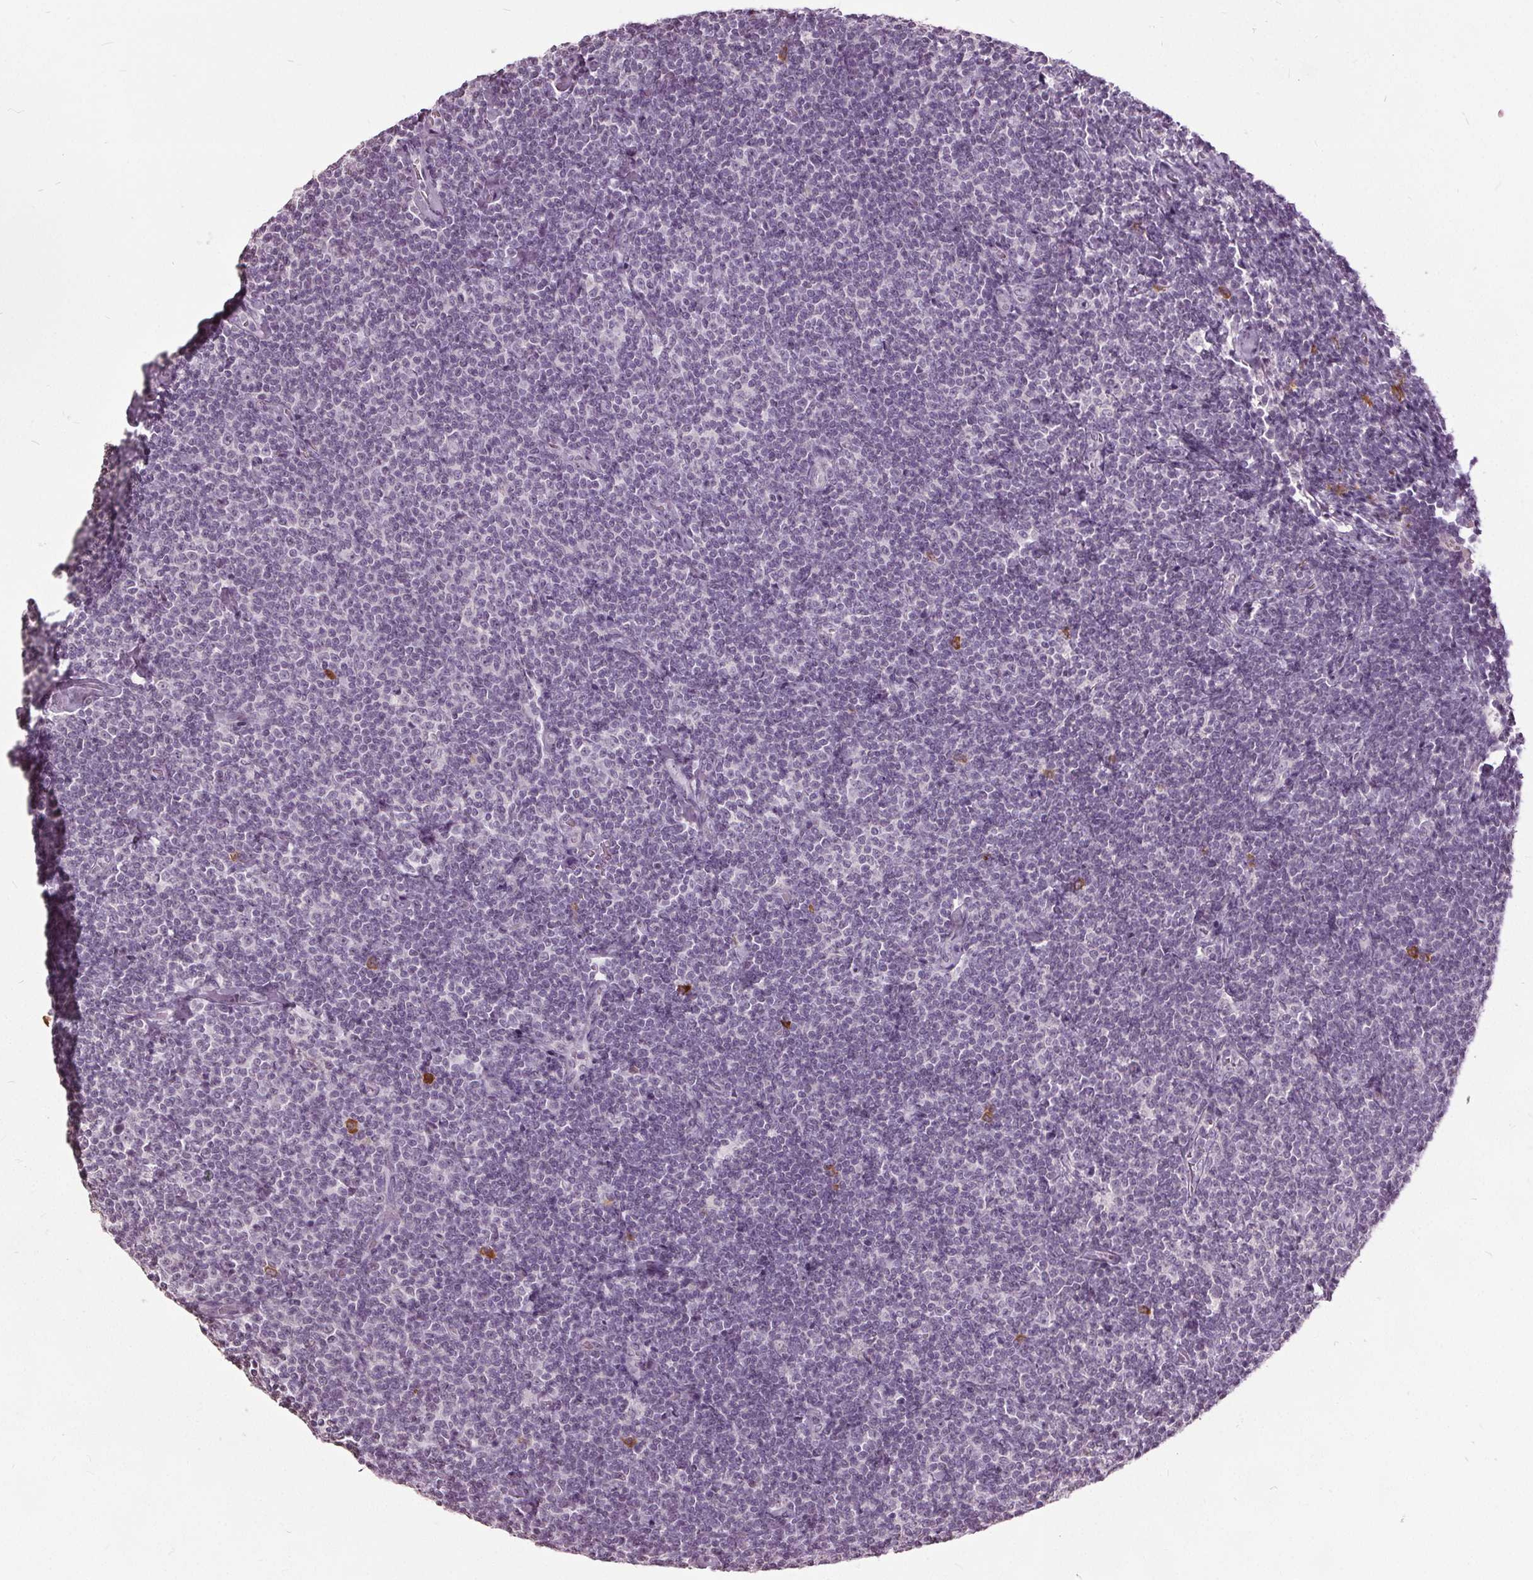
{"staining": {"intensity": "negative", "quantity": "none", "location": "none"}, "tissue": "lymphoma", "cell_type": "Tumor cells", "image_type": "cancer", "snomed": [{"axis": "morphology", "description": "Malignant lymphoma, non-Hodgkin's type, Low grade"}, {"axis": "topography", "description": "Lymph node"}], "caption": "Immunohistochemistry of human lymphoma reveals no positivity in tumor cells. Brightfield microscopy of IHC stained with DAB (3,3'-diaminobenzidine) (brown) and hematoxylin (blue), captured at high magnification.", "gene": "CXCL16", "patient": {"sex": "male", "age": 81}}